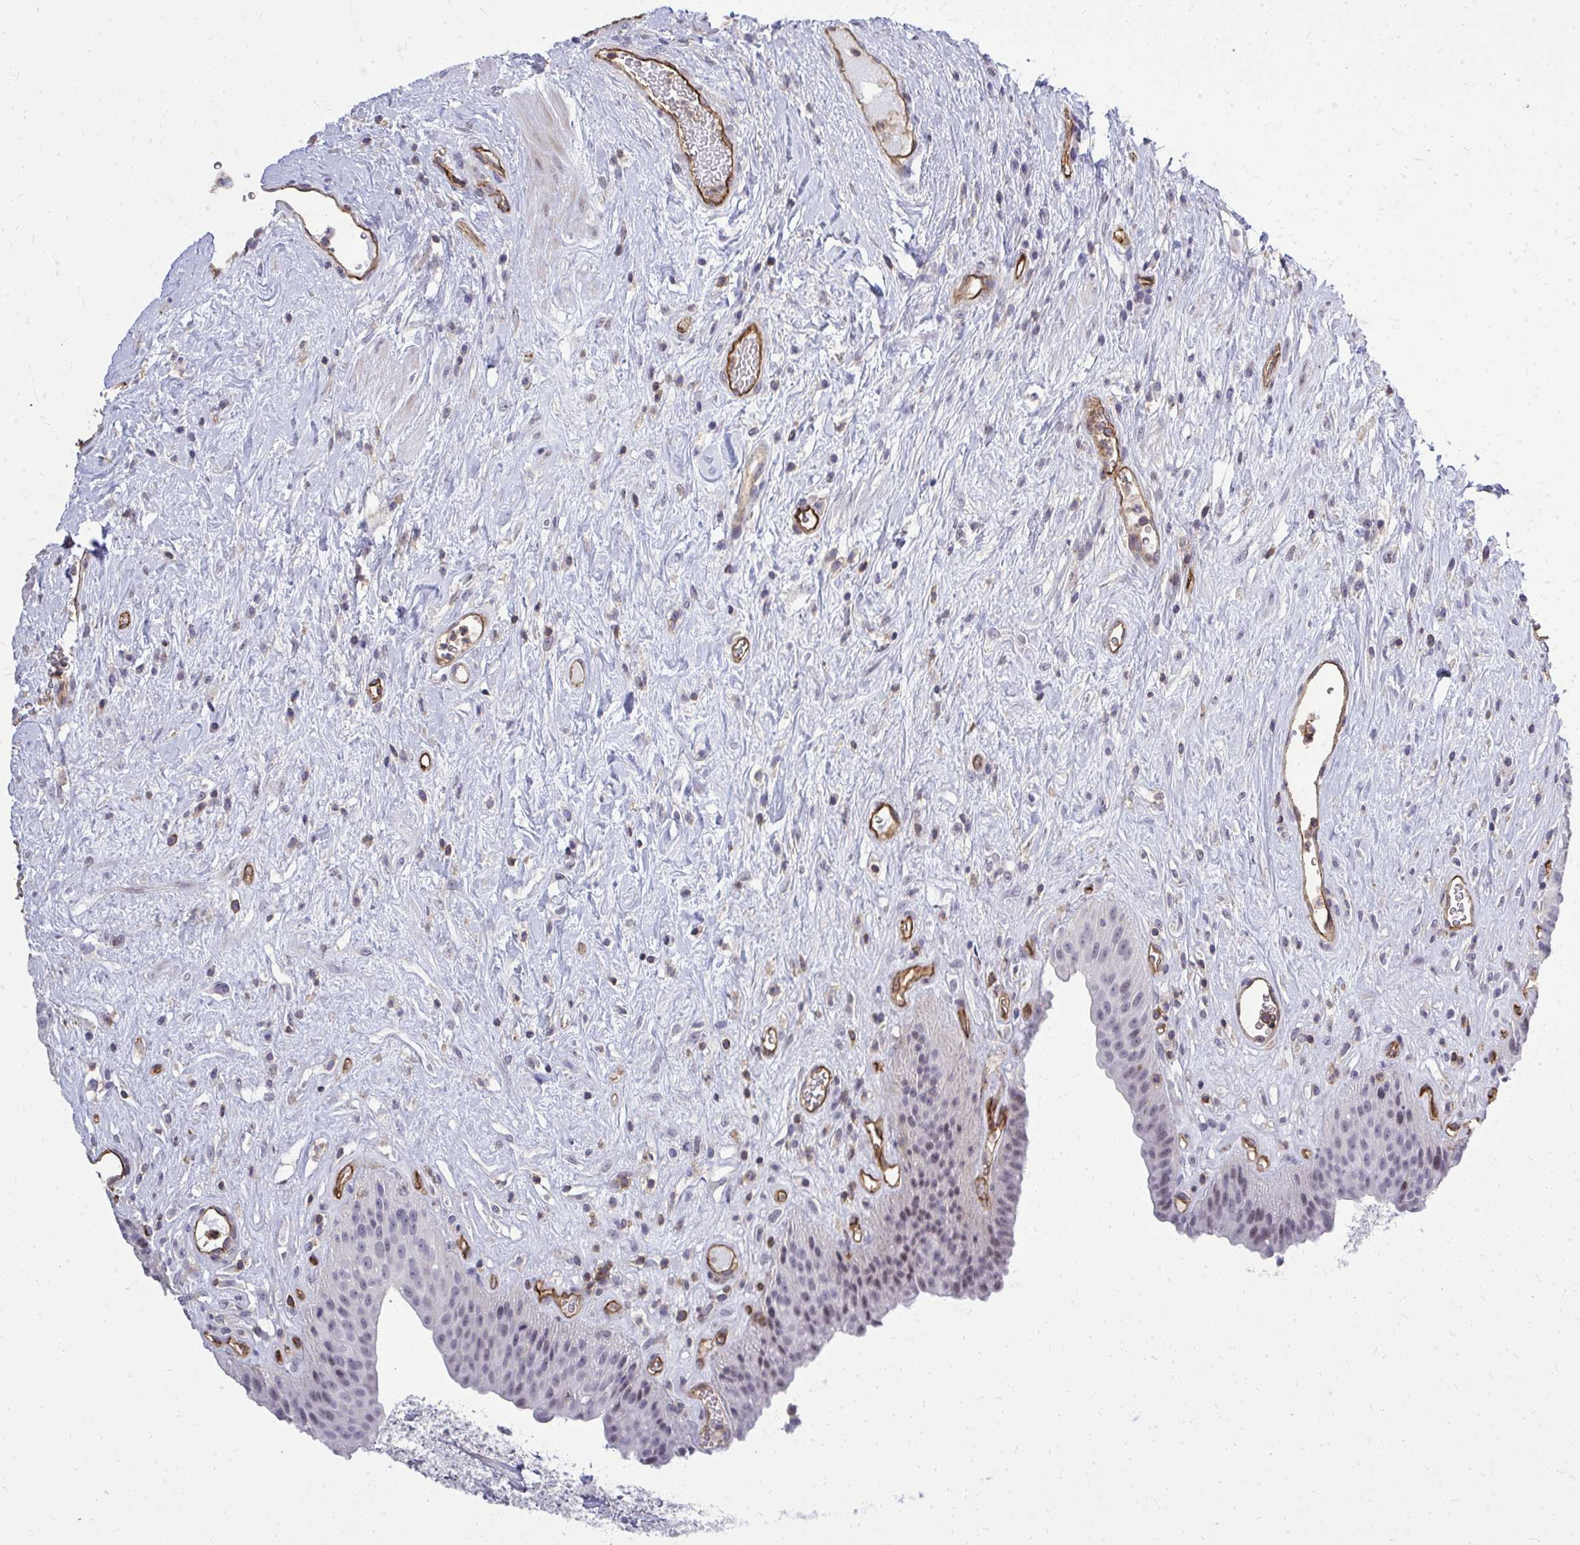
{"staining": {"intensity": "weak", "quantity": "<25%", "location": "nuclear"}, "tissue": "urinary bladder", "cell_type": "Urothelial cells", "image_type": "normal", "snomed": [{"axis": "morphology", "description": "Normal tissue, NOS"}, {"axis": "topography", "description": "Urinary bladder"}], "caption": "The image reveals no significant expression in urothelial cells of urinary bladder. (DAB immunohistochemistry visualized using brightfield microscopy, high magnification).", "gene": "FOXN3", "patient": {"sex": "female", "age": 56}}